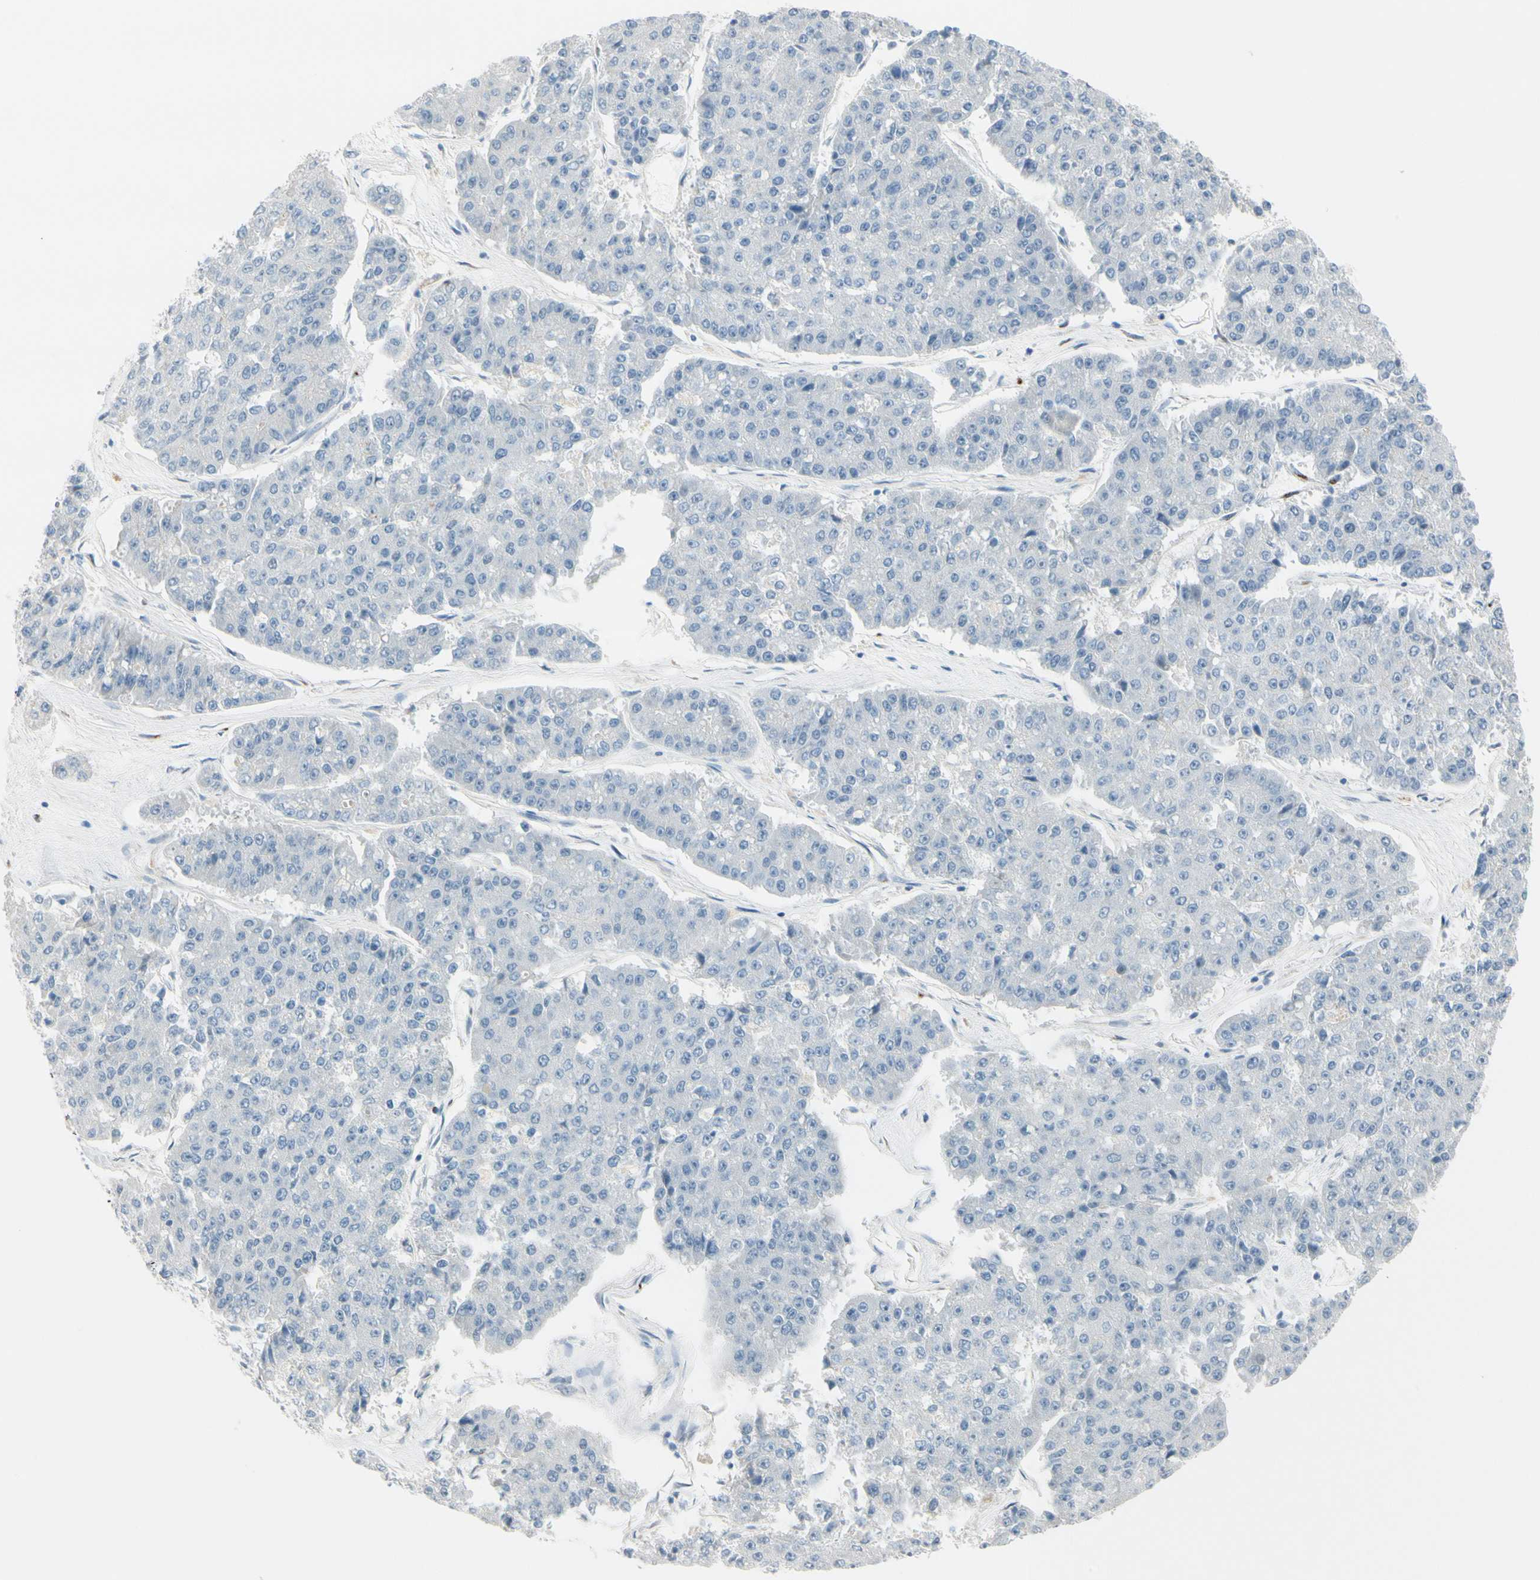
{"staining": {"intensity": "negative", "quantity": "none", "location": "none"}, "tissue": "pancreatic cancer", "cell_type": "Tumor cells", "image_type": "cancer", "snomed": [{"axis": "morphology", "description": "Adenocarcinoma, NOS"}, {"axis": "topography", "description": "Pancreas"}], "caption": "Histopathology image shows no significant protein expression in tumor cells of pancreatic cancer. (DAB immunohistochemistry (IHC), high magnification).", "gene": "B4GALNT1", "patient": {"sex": "male", "age": 50}}